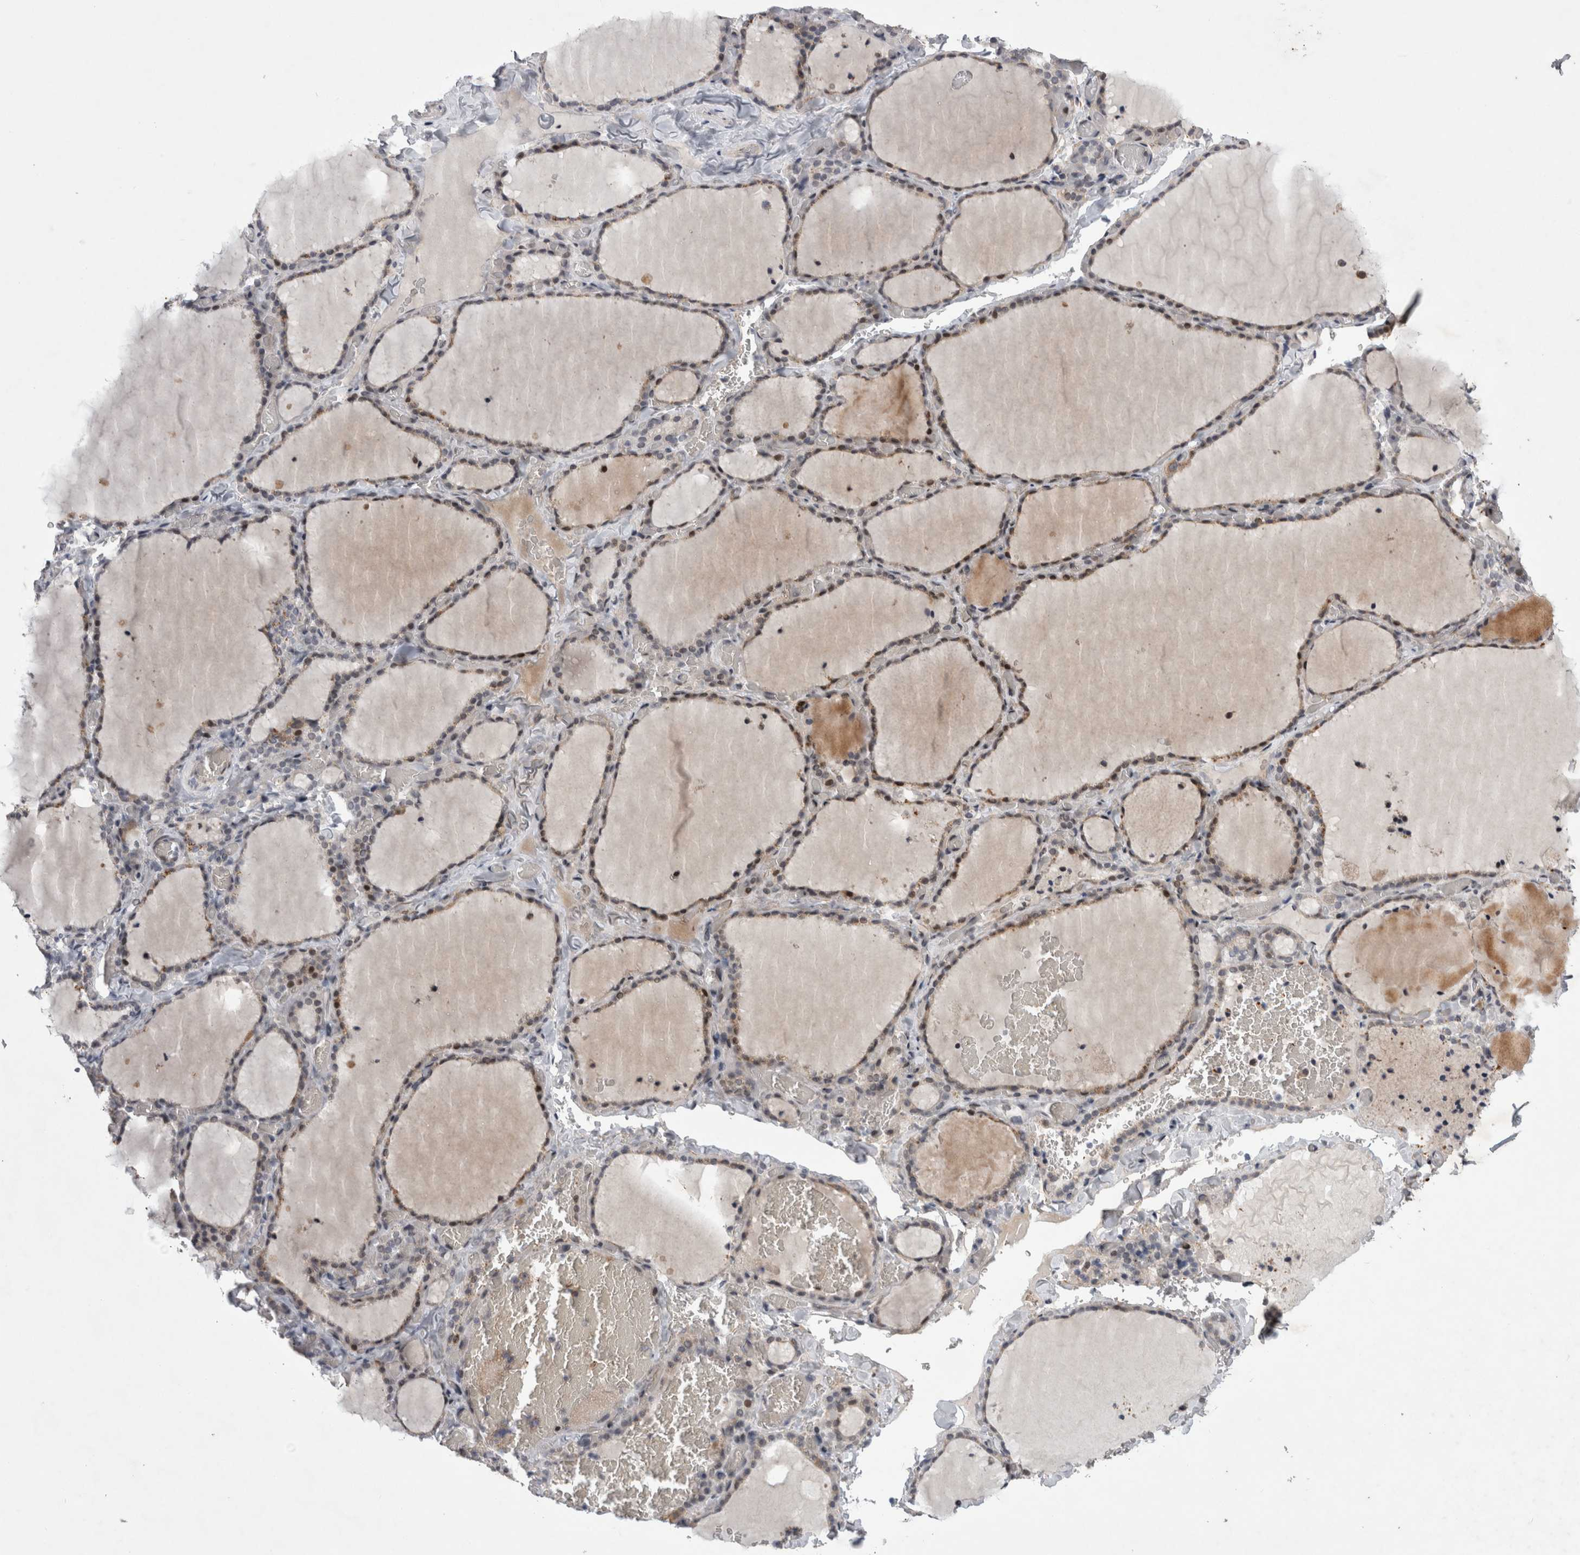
{"staining": {"intensity": "weak", "quantity": "25%-75%", "location": "cytoplasmic/membranous,nuclear"}, "tissue": "thyroid gland", "cell_type": "Glandular cells", "image_type": "normal", "snomed": [{"axis": "morphology", "description": "Normal tissue, NOS"}, {"axis": "topography", "description": "Thyroid gland"}], "caption": "Immunohistochemistry (IHC) of benign thyroid gland demonstrates low levels of weak cytoplasmic/membranous,nuclear staining in approximately 25%-75% of glandular cells. The staining was performed using DAB (3,3'-diaminobenzidine), with brown indicating positive protein expression. Nuclei are stained blue with hematoxylin.", "gene": "IFI44", "patient": {"sex": "female", "age": 22}}